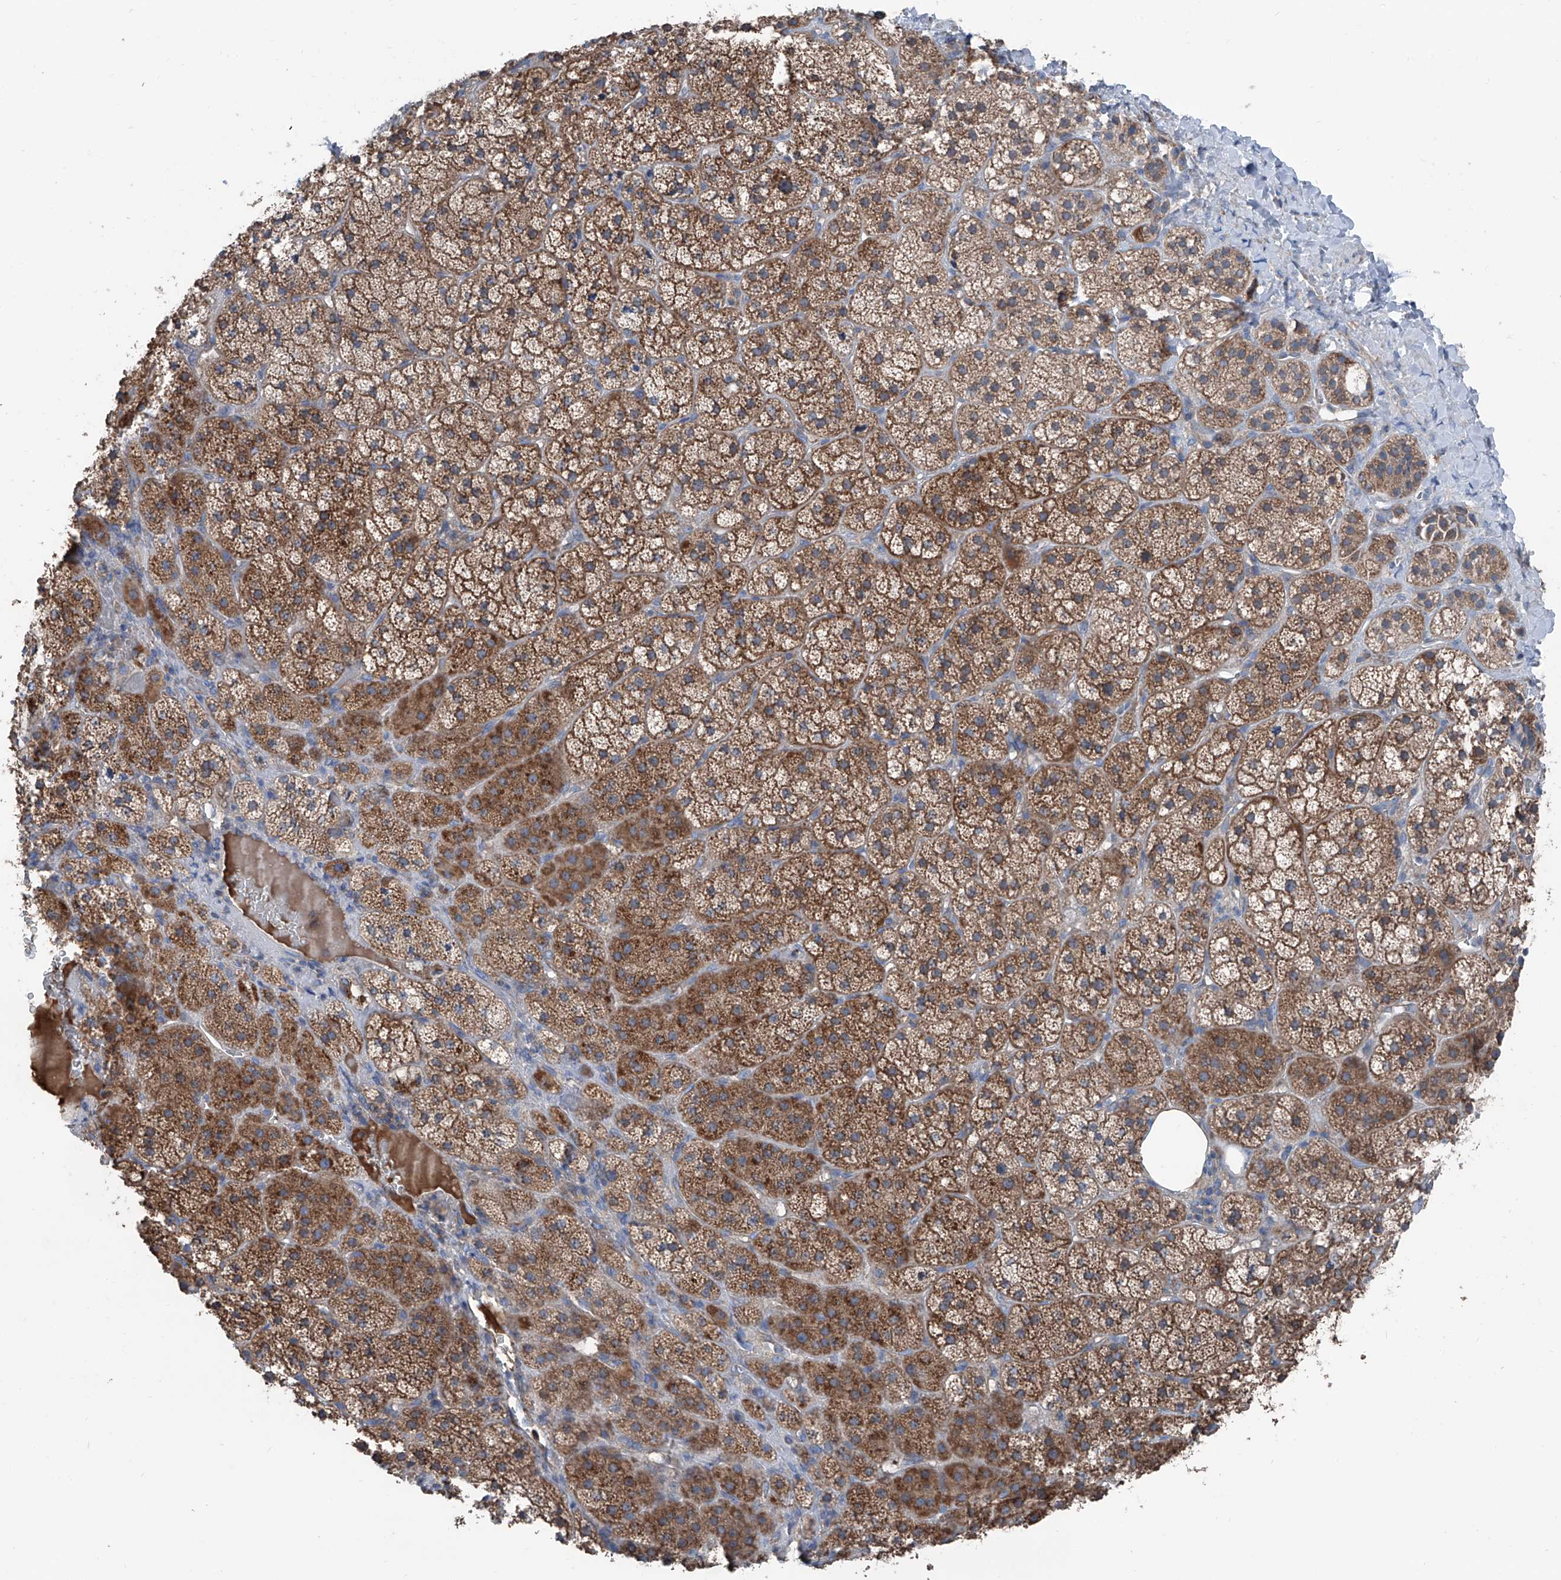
{"staining": {"intensity": "moderate", "quantity": ">75%", "location": "cytoplasmic/membranous"}, "tissue": "adrenal gland", "cell_type": "Glandular cells", "image_type": "normal", "snomed": [{"axis": "morphology", "description": "Normal tissue, NOS"}, {"axis": "topography", "description": "Adrenal gland"}], "caption": "Immunohistochemical staining of normal adrenal gland displays moderate cytoplasmic/membranous protein expression in approximately >75% of glandular cells. (DAB IHC, brown staining for protein, blue staining for nuclei).", "gene": "GPAT3", "patient": {"sex": "female", "age": 44}}